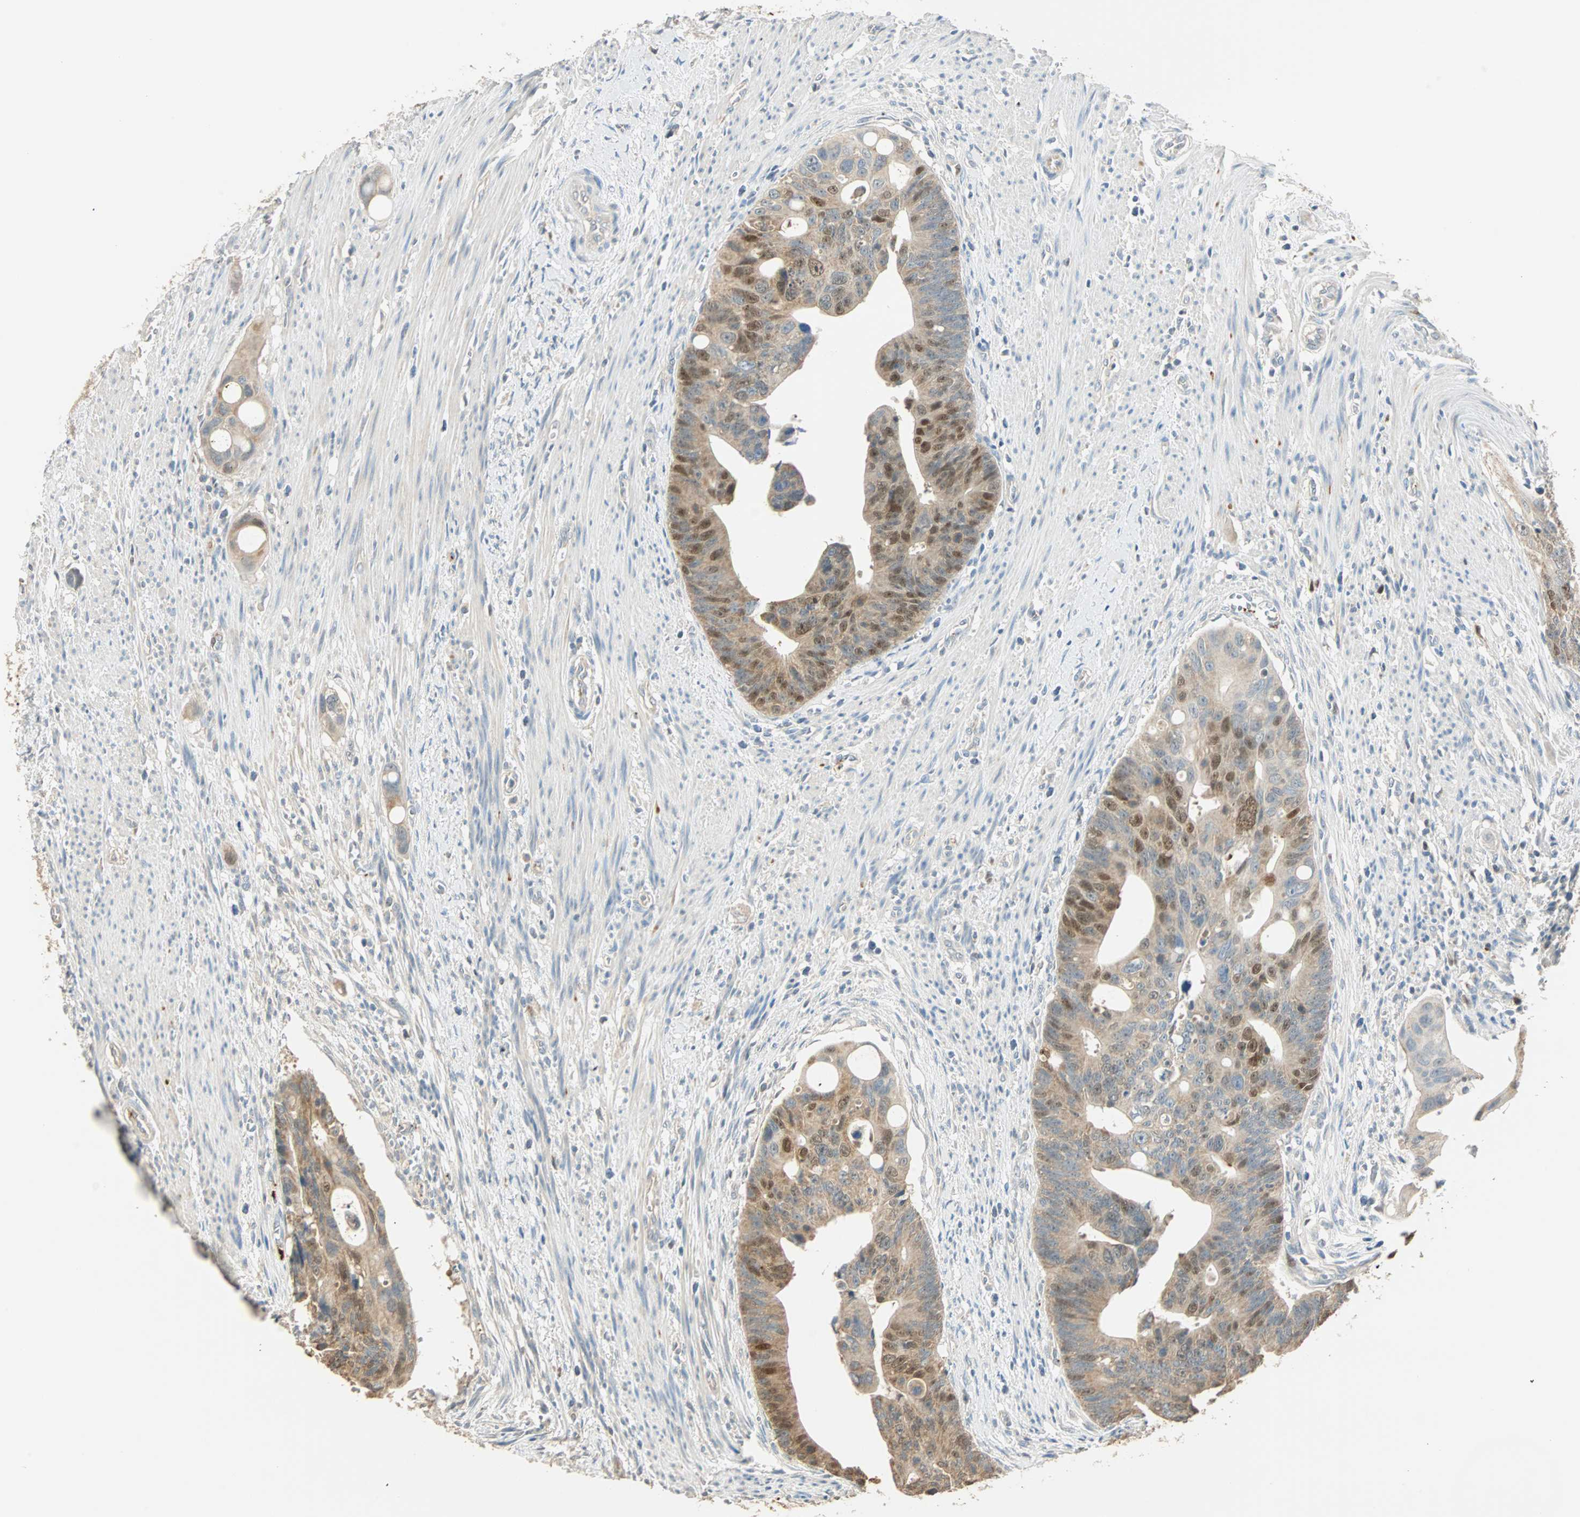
{"staining": {"intensity": "moderate", "quantity": ">75%", "location": "cytoplasmic/membranous,nuclear"}, "tissue": "colorectal cancer", "cell_type": "Tumor cells", "image_type": "cancer", "snomed": [{"axis": "morphology", "description": "Adenocarcinoma, NOS"}, {"axis": "topography", "description": "Colon"}], "caption": "Immunohistochemistry (IHC) micrograph of human adenocarcinoma (colorectal) stained for a protein (brown), which exhibits medium levels of moderate cytoplasmic/membranous and nuclear positivity in about >75% of tumor cells.", "gene": "RAD18", "patient": {"sex": "female", "age": 57}}